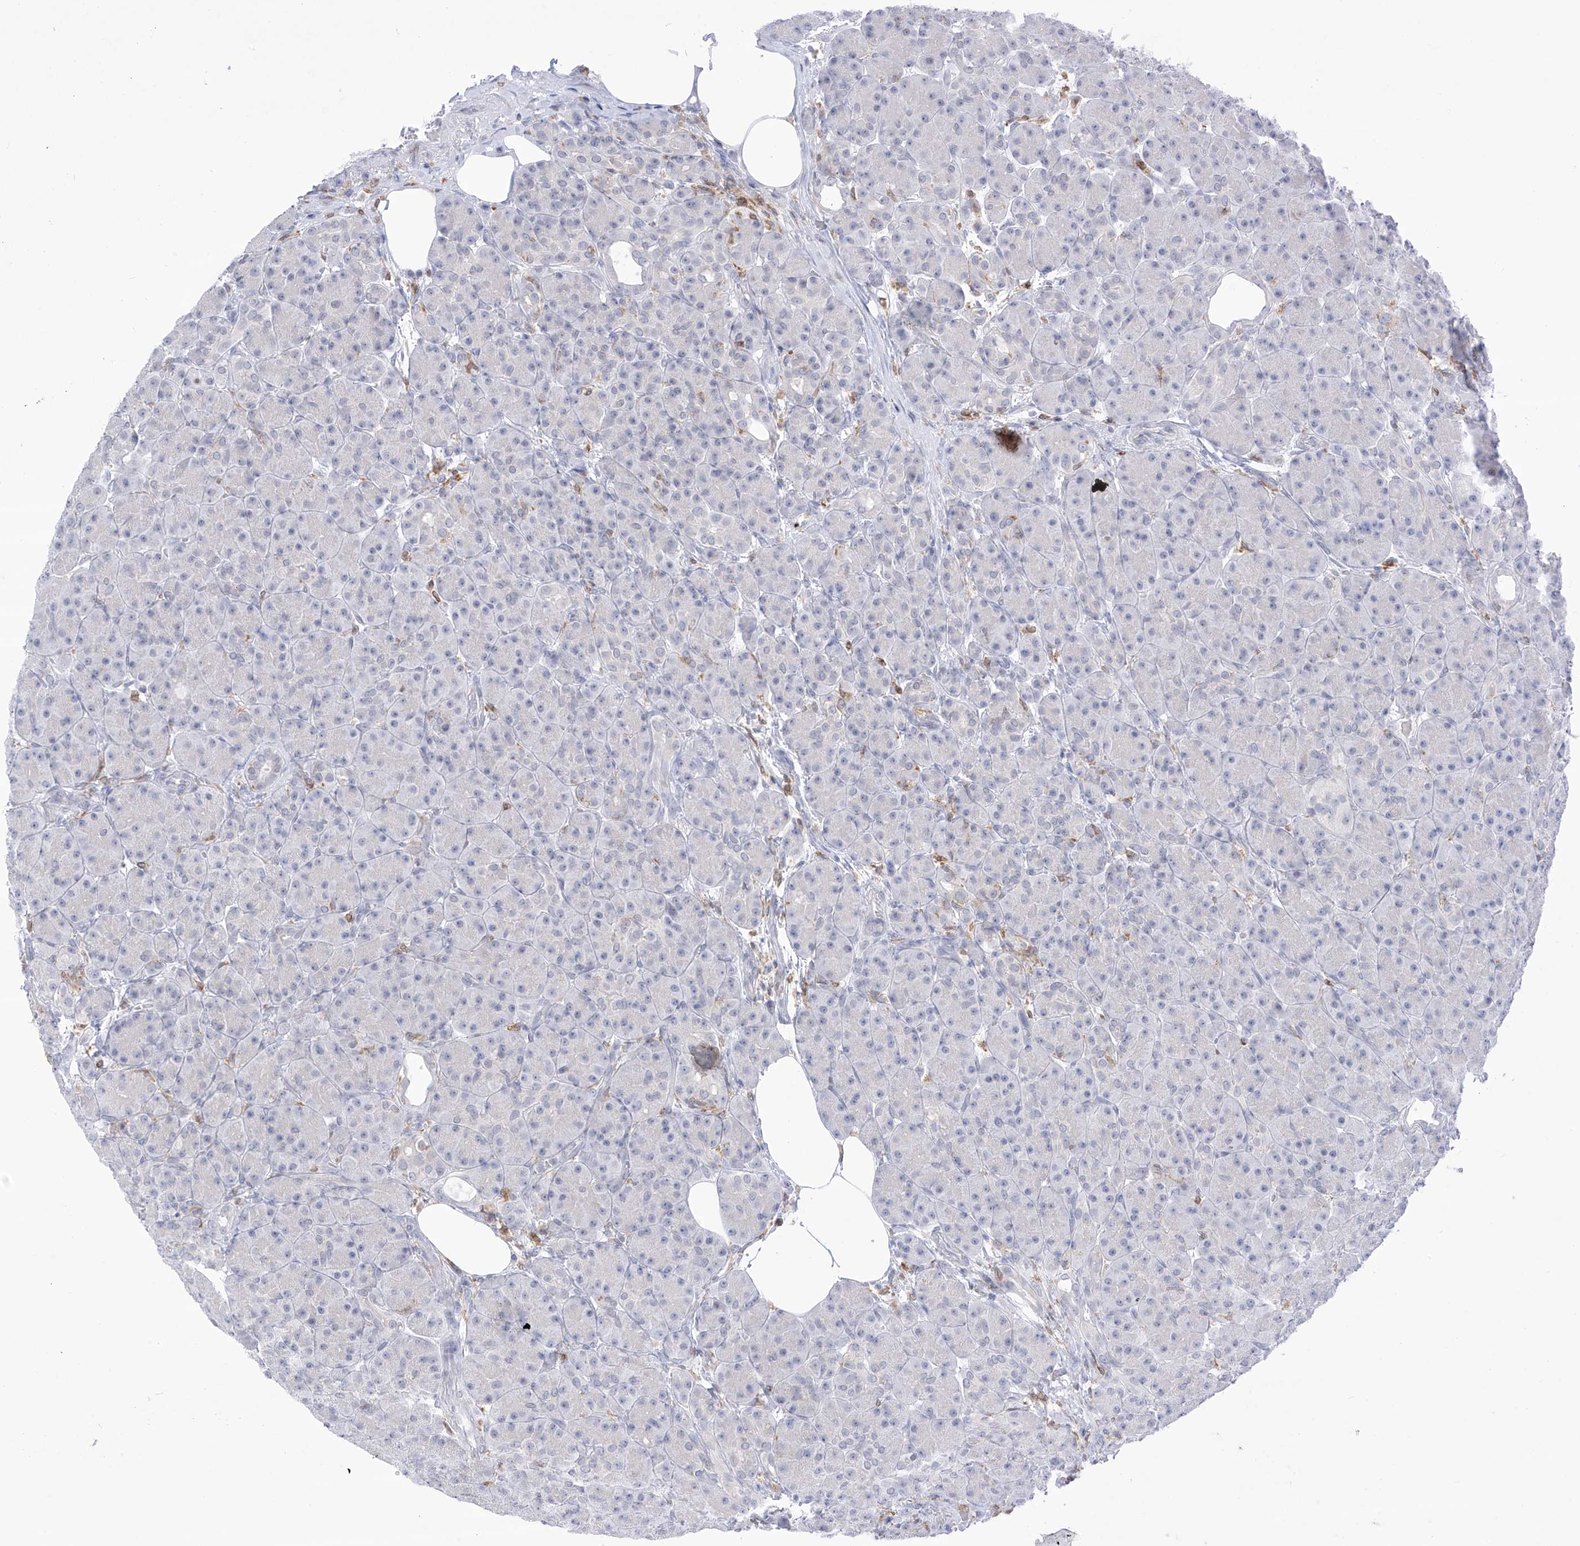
{"staining": {"intensity": "negative", "quantity": "none", "location": "none"}, "tissue": "pancreas", "cell_type": "Exocrine glandular cells", "image_type": "normal", "snomed": [{"axis": "morphology", "description": "Normal tissue, NOS"}, {"axis": "topography", "description": "Pancreas"}], "caption": "A high-resolution photomicrograph shows immunohistochemistry staining of unremarkable pancreas, which displays no significant staining in exocrine glandular cells.", "gene": "TBXAS1", "patient": {"sex": "male", "age": 63}}